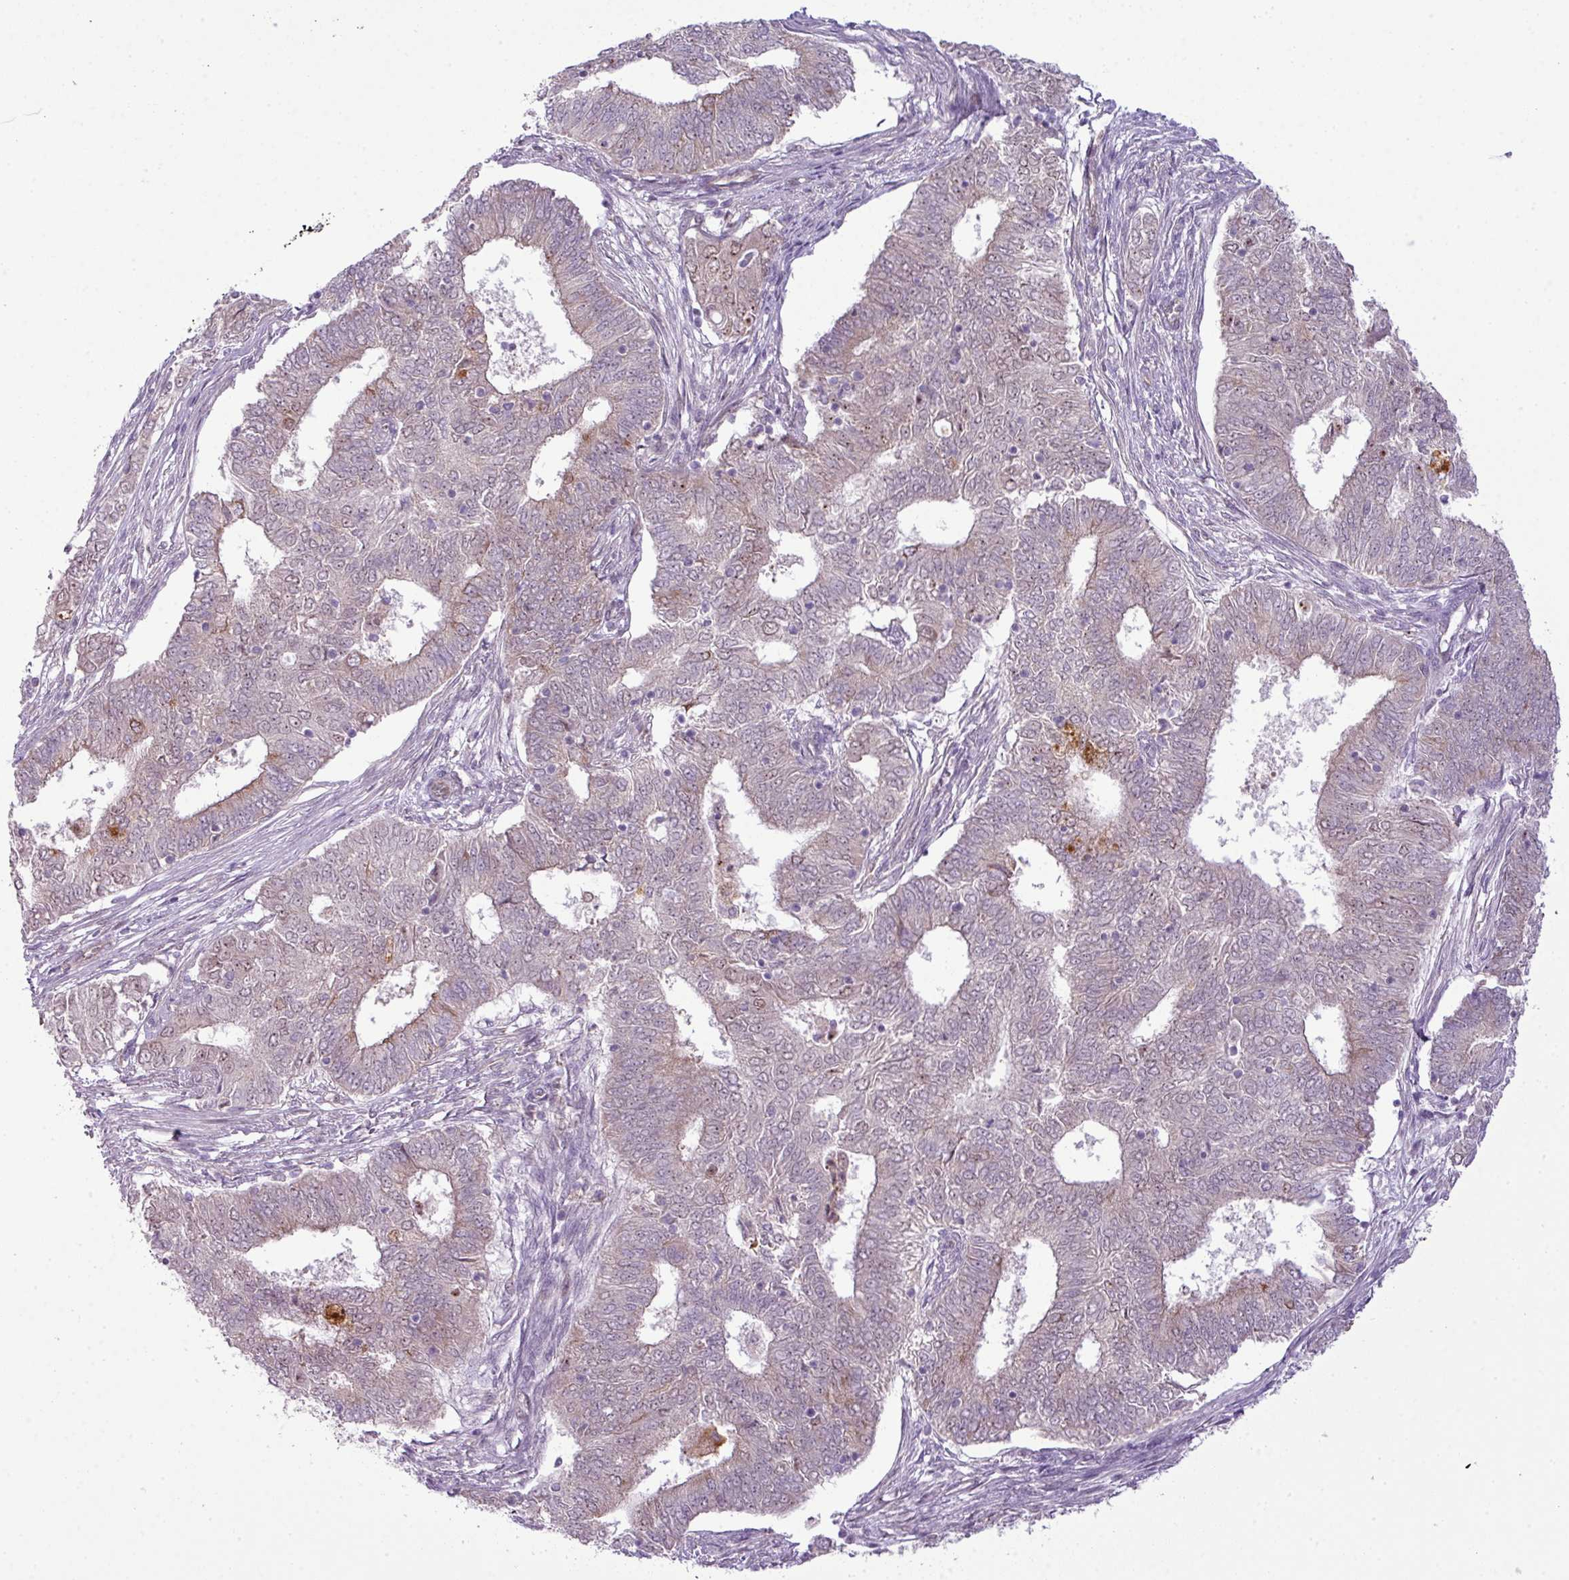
{"staining": {"intensity": "moderate", "quantity": "<25%", "location": "cytoplasmic/membranous"}, "tissue": "endometrial cancer", "cell_type": "Tumor cells", "image_type": "cancer", "snomed": [{"axis": "morphology", "description": "Adenocarcinoma, NOS"}, {"axis": "topography", "description": "Endometrium"}], "caption": "An image showing moderate cytoplasmic/membranous positivity in approximately <25% of tumor cells in endometrial adenocarcinoma, as visualized by brown immunohistochemical staining.", "gene": "MAK16", "patient": {"sex": "female", "age": 62}}